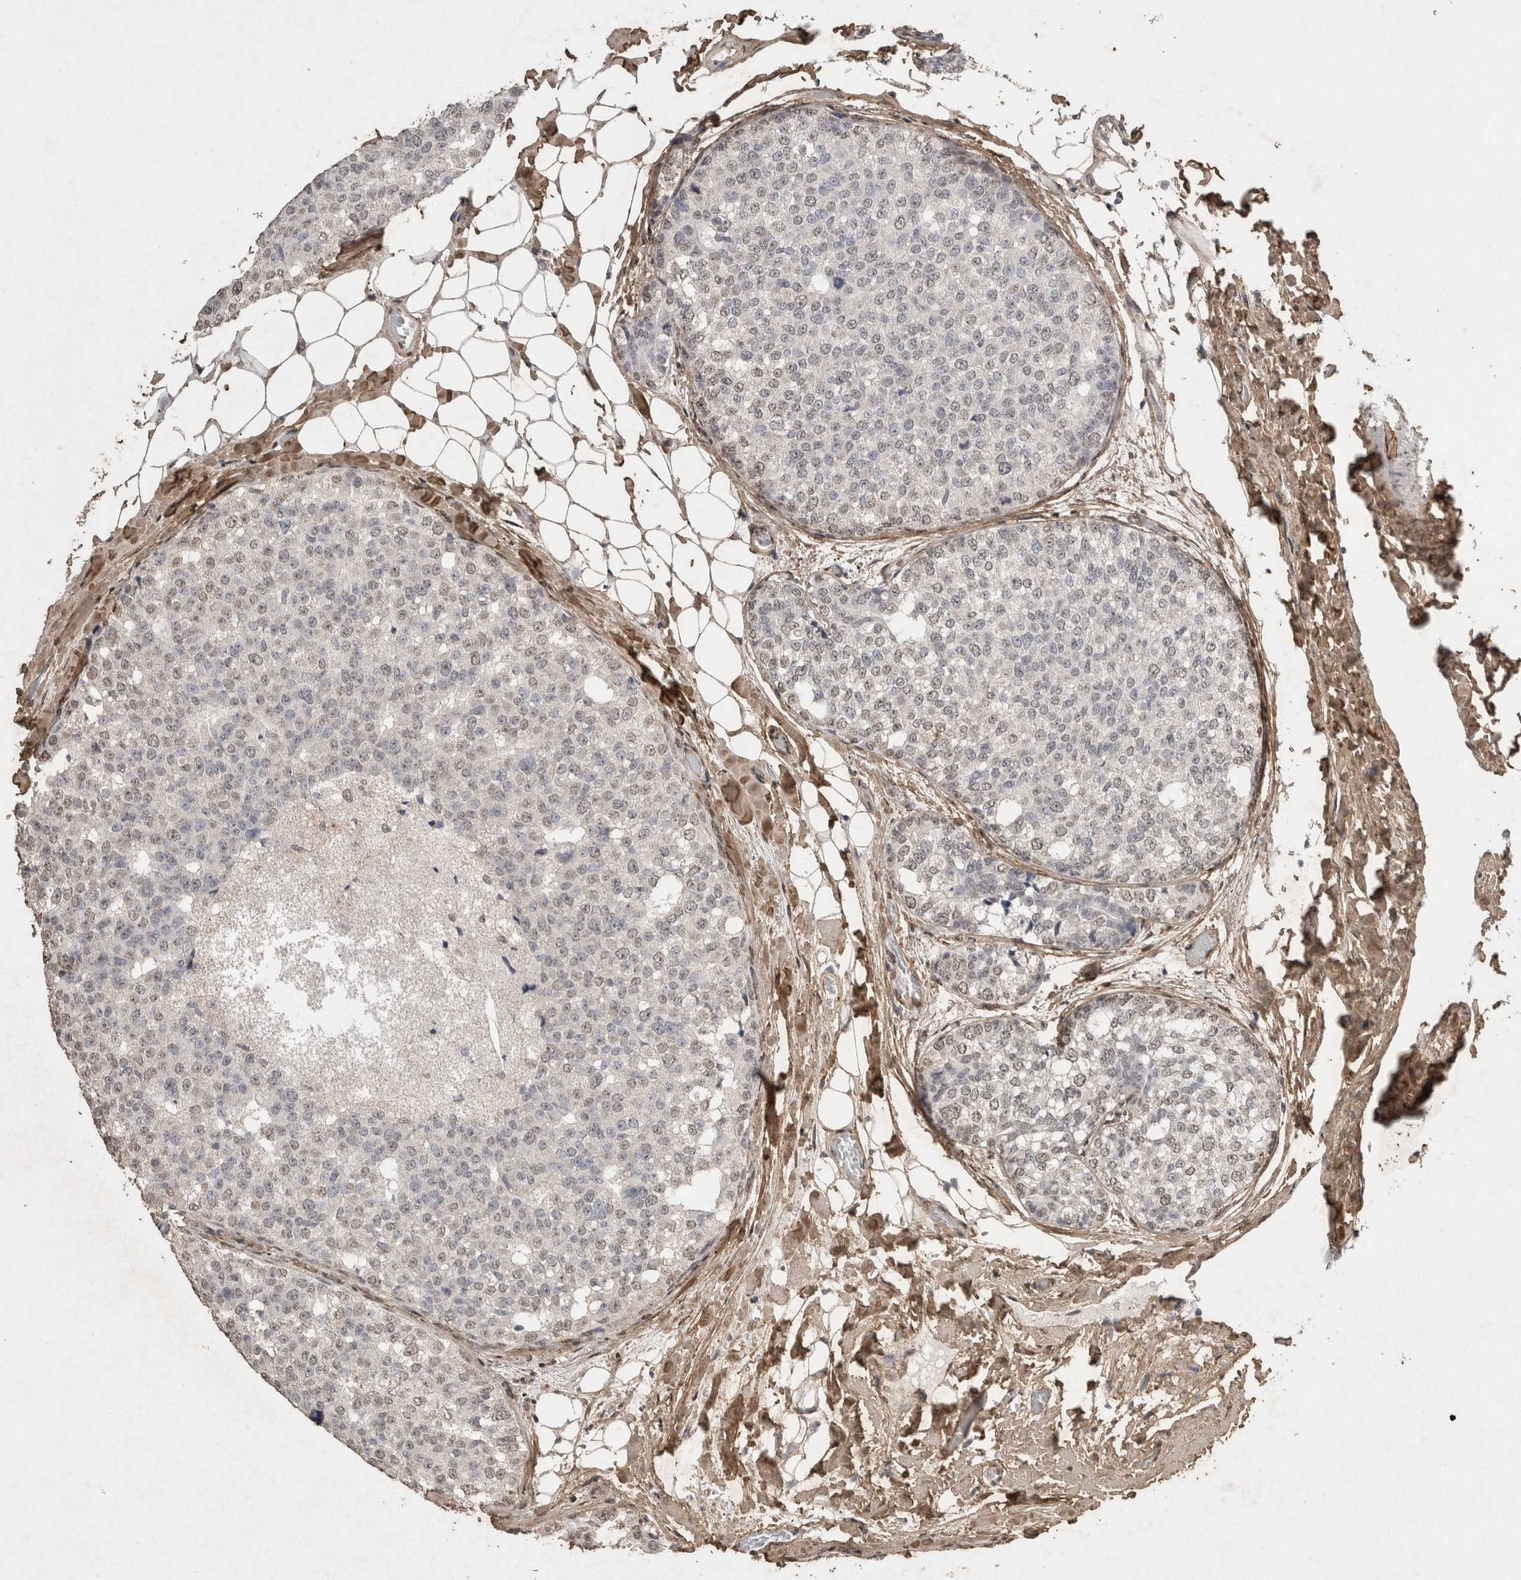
{"staining": {"intensity": "negative", "quantity": "none", "location": "none"}, "tissue": "breast cancer", "cell_type": "Tumor cells", "image_type": "cancer", "snomed": [{"axis": "morphology", "description": "Normal tissue, NOS"}, {"axis": "morphology", "description": "Duct carcinoma"}, {"axis": "topography", "description": "Breast"}], "caption": "Immunohistochemistry (IHC) photomicrograph of human breast cancer (infiltrating ductal carcinoma) stained for a protein (brown), which exhibits no positivity in tumor cells.", "gene": "C1QTNF5", "patient": {"sex": "female", "age": 43}}